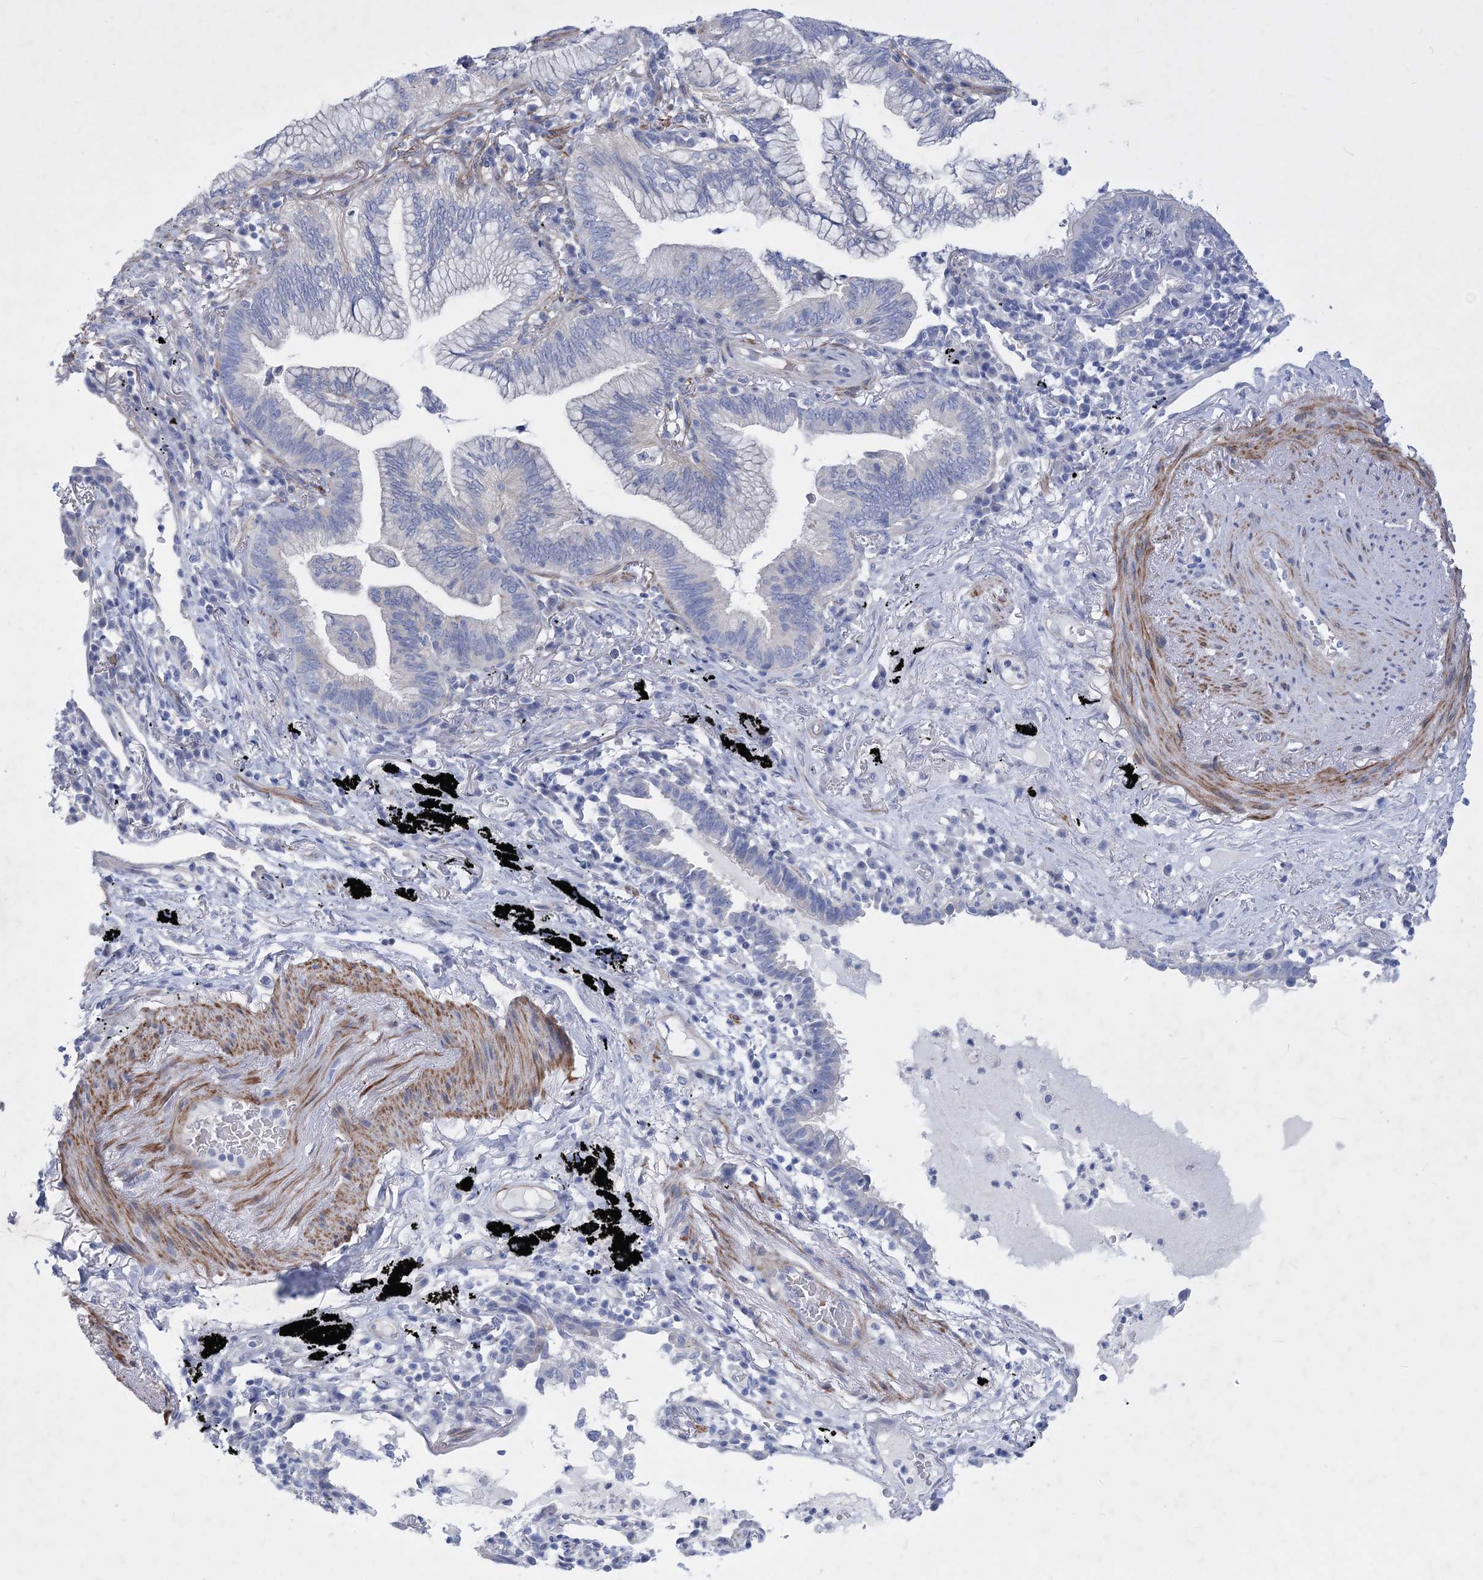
{"staining": {"intensity": "negative", "quantity": "none", "location": "none"}, "tissue": "lung cancer", "cell_type": "Tumor cells", "image_type": "cancer", "snomed": [{"axis": "morphology", "description": "Adenocarcinoma, NOS"}, {"axis": "topography", "description": "Lung"}], "caption": "IHC image of human lung cancer (adenocarcinoma) stained for a protein (brown), which reveals no expression in tumor cells.", "gene": "WDR74", "patient": {"sex": "female", "age": 70}}